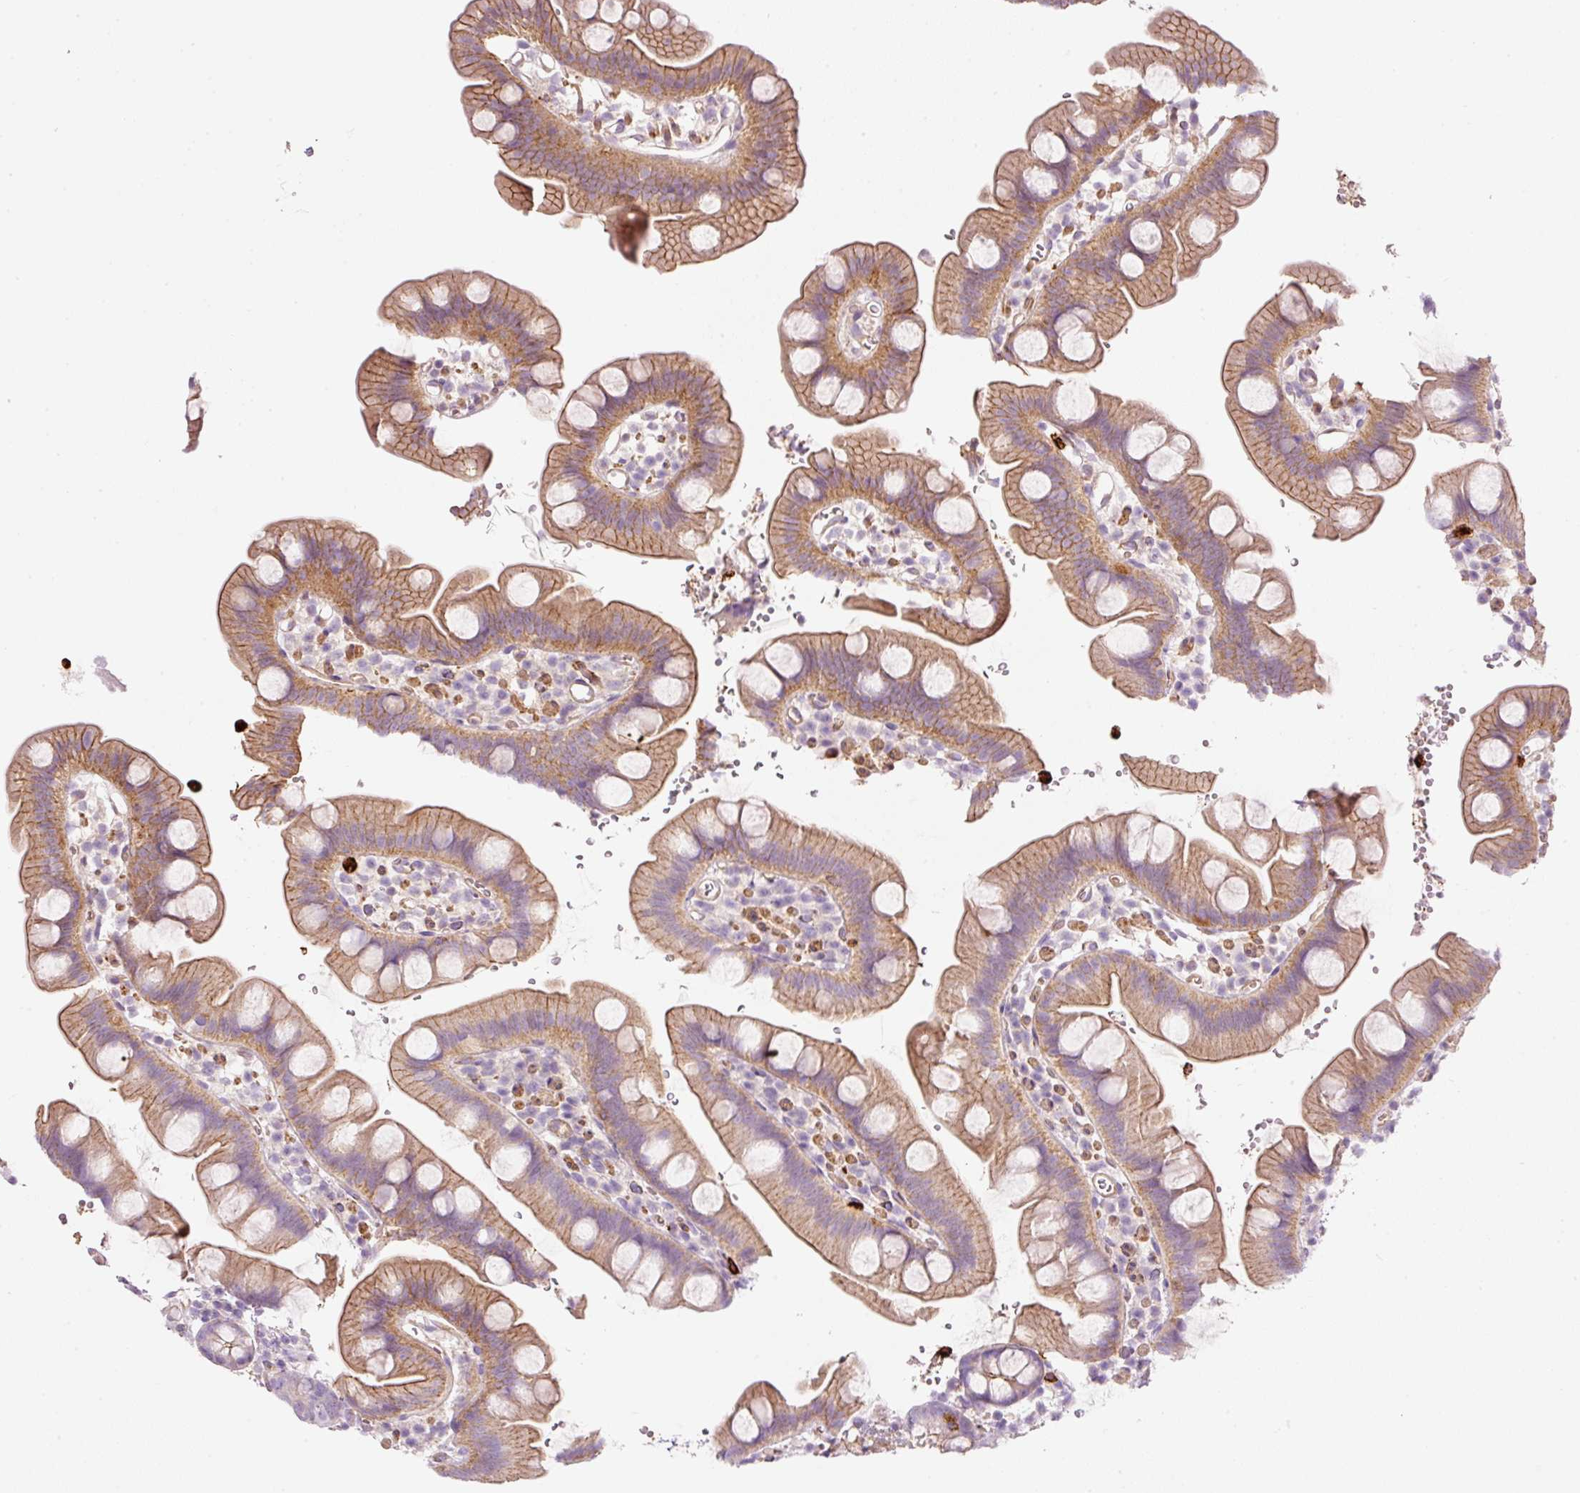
{"staining": {"intensity": "moderate", "quantity": "25%-75%", "location": "cytoplasmic/membranous"}, "tissue": "small intestine", "cell_type": "Glandular cells", "image_type": "normal", "snomed": [{"axis": "morphology", "description": "Normal tissue, NOS"}, {"axis": "topography", "description": "Small intestine"}], "caption": "Immunohistochemistry (IHC) of normal small intestine reveals medium levels of moderate cytoplasmic/membranous expression in about 25%-75% of glandular cells. The staining is performed using DAB (3,3'-diaminobenzidine) brown chromogen to label protein expression. The nuclei are counter-stained blue using hematoxylin.", "gene": "MAP3K3", "patient": {"sex": "female", "age": 68}}